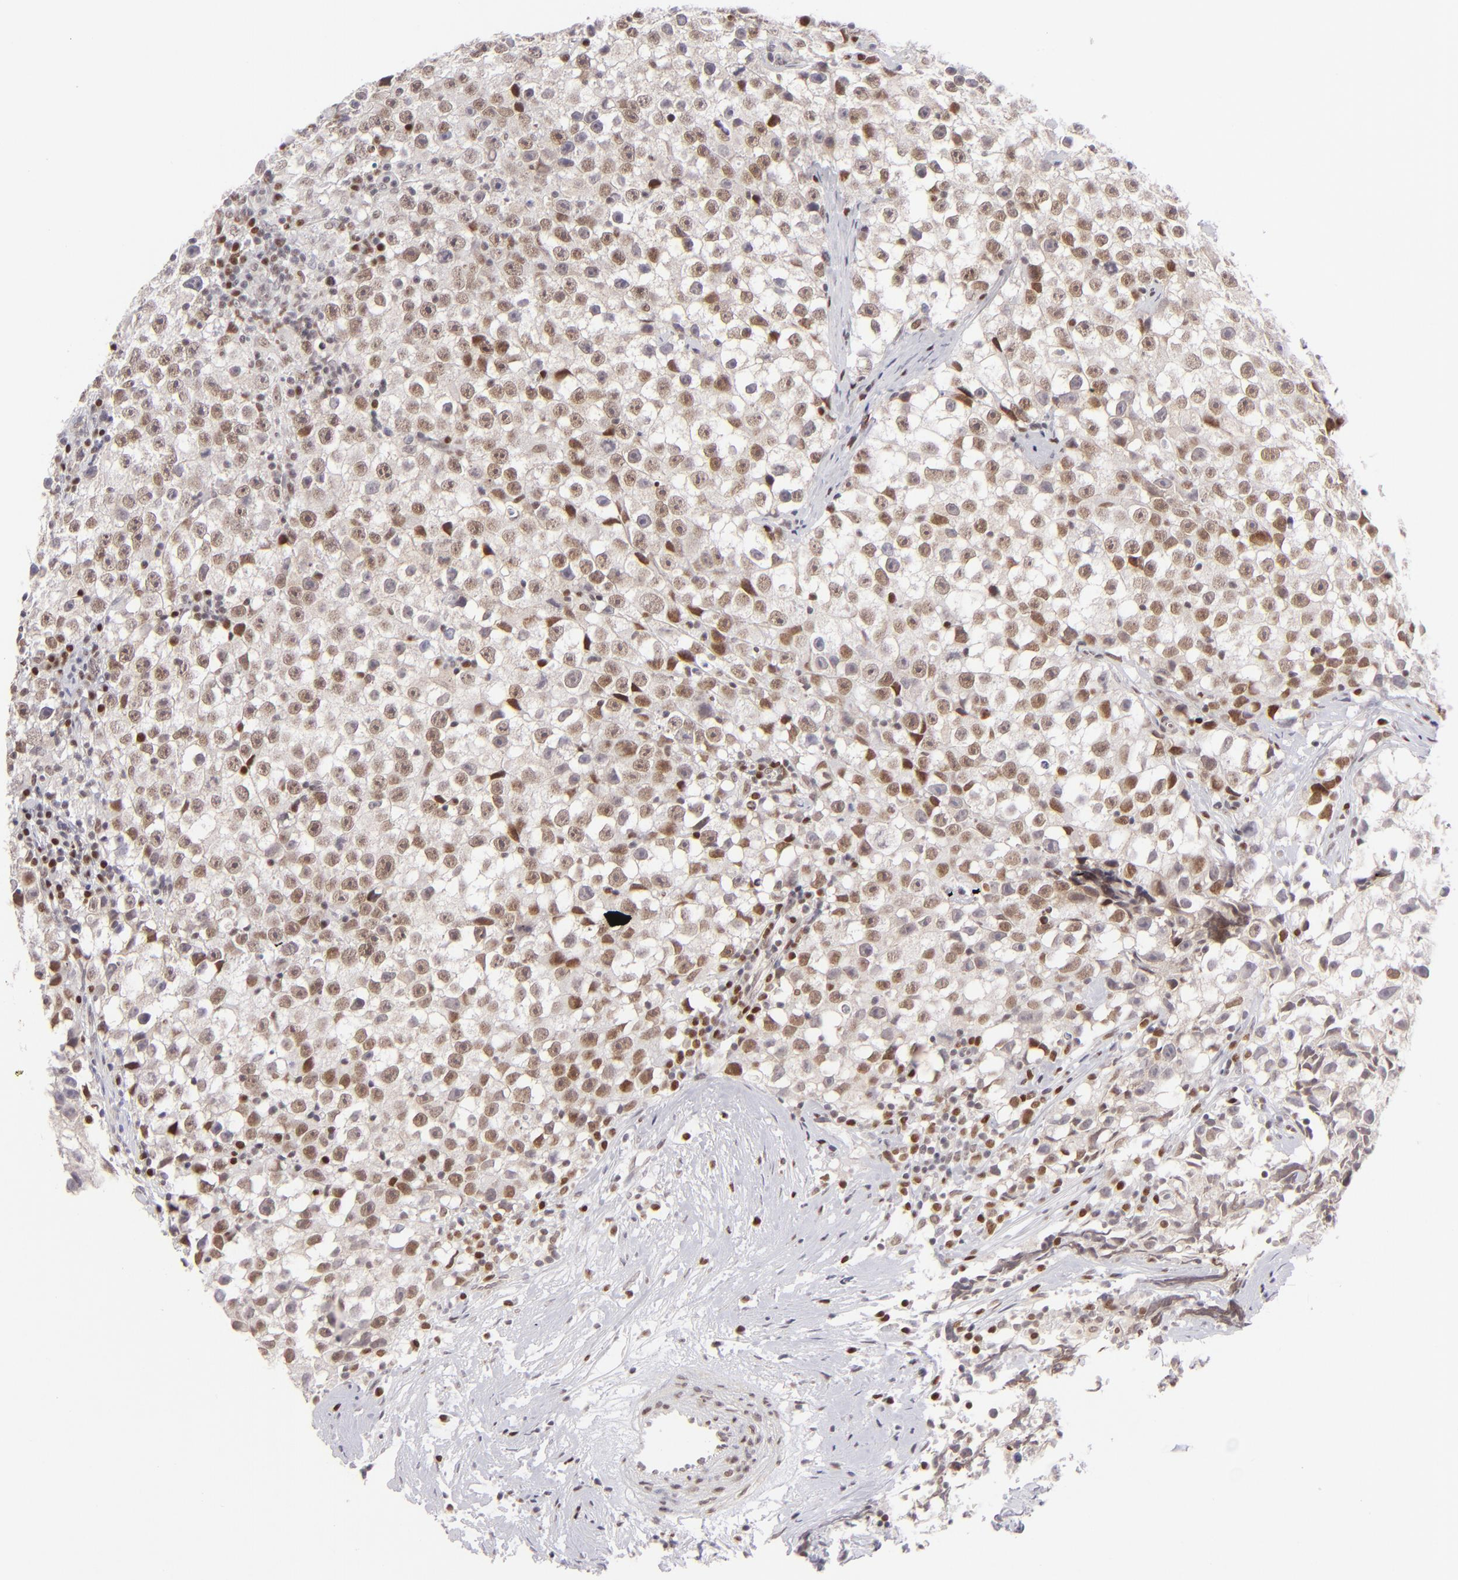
{"staining": {"intensity": "moderate", "quantity": "25%-75%", "location": "nuclear"}, "tissue": "testis cancer", "cell_type": "Tumor cells", "image_type": "cancer", "snomed": [{"axis": "morphology", "description": "Seminoma, NOS"}, {"axis": "topography", "description": "Testis"}], "caption": "There is medium levels of moderate nuclear positivity in tumor cells of testis cancer, as demonstrated by immunohistochemical staining (brown color).", "gene": "POU2F1", "patient": {"sex": "male", "age": 35}}